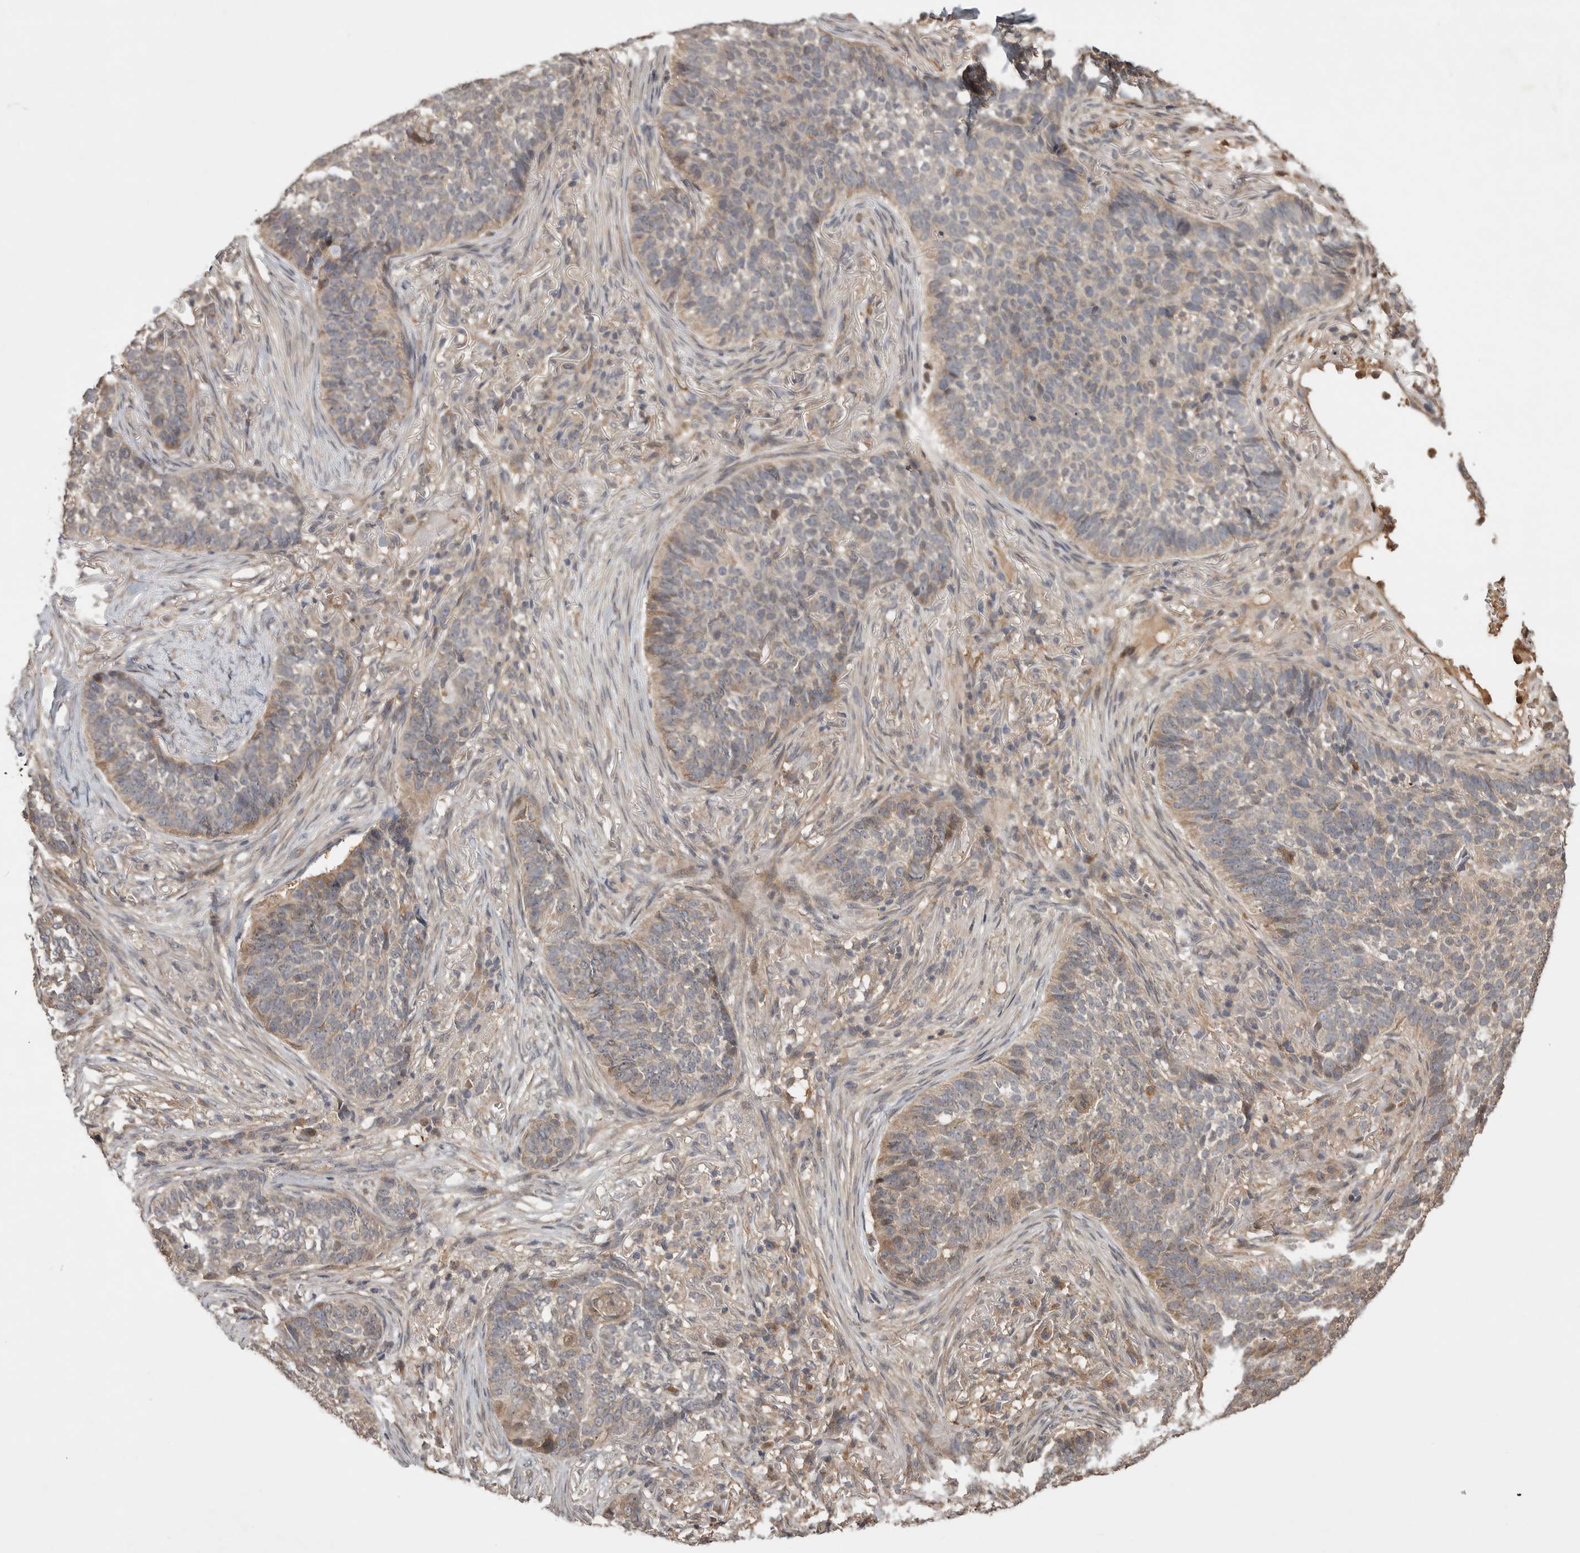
{"staining": {"intensity": "weak", "quantity": "<25%", "location": "cytoplasmic/membranous"}, "tissue": "skin cancer", "cell_type": "Tumor cells", "image_type": "cancer", "snomed": [{"axis": "morphology", "description": "Basal cell carcinoma"}, {"axis": "topography", "description": "Skin"}], "caption": "An IHC photomicrograph of skin cancer is shown. There is no staining in tumor cells of skin cancer. The staining was performed using DAB to visualize the protein expression in brown, while the nuclei were stained in blue with hematoxylin (Magnification: 20x).", "gene": "VN1R4", "patient": {"sex": "male", "age": 85}}